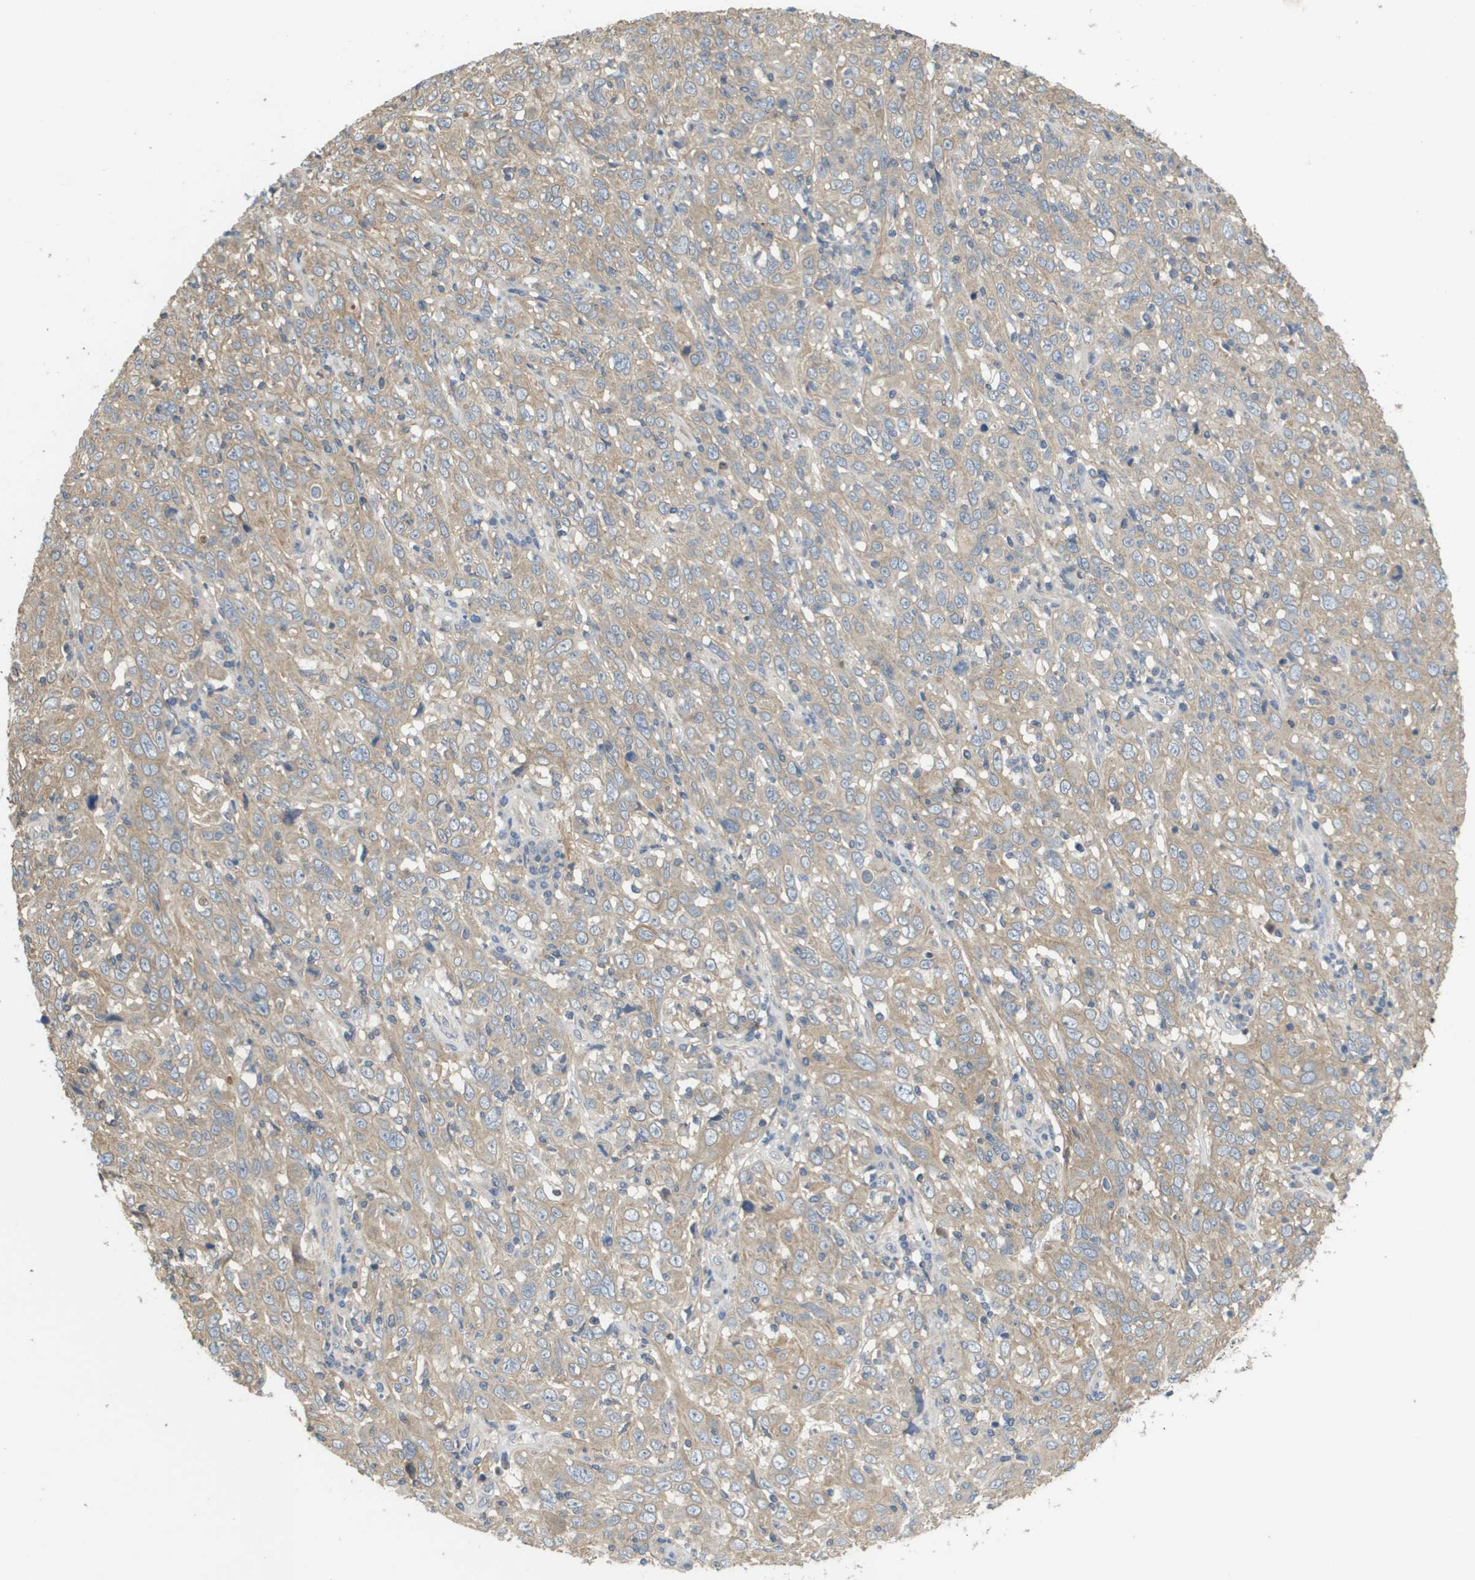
{"staining": {"intensity": "weak", "quantity": ">75%", "location": "cytoplasmic/membranous"}, "tissue": "cervical cancer", "cell_type": "Tumor cells", "image_type": "cancer", "snomed": [{"axis": "morphology", "description": "Squamous cell carcinoma, NOS"}, {"axis": "topography", "description": "Cervix"}], "caption": "A high-resolution histopathology image shows immunohistochemistry staining of cervical cancer, which shows weak cytoplasmic/membranous staining in about >75% of tumor cells.", "gene": "KRT23", "patient": {"sex": "female", "age": 46}}